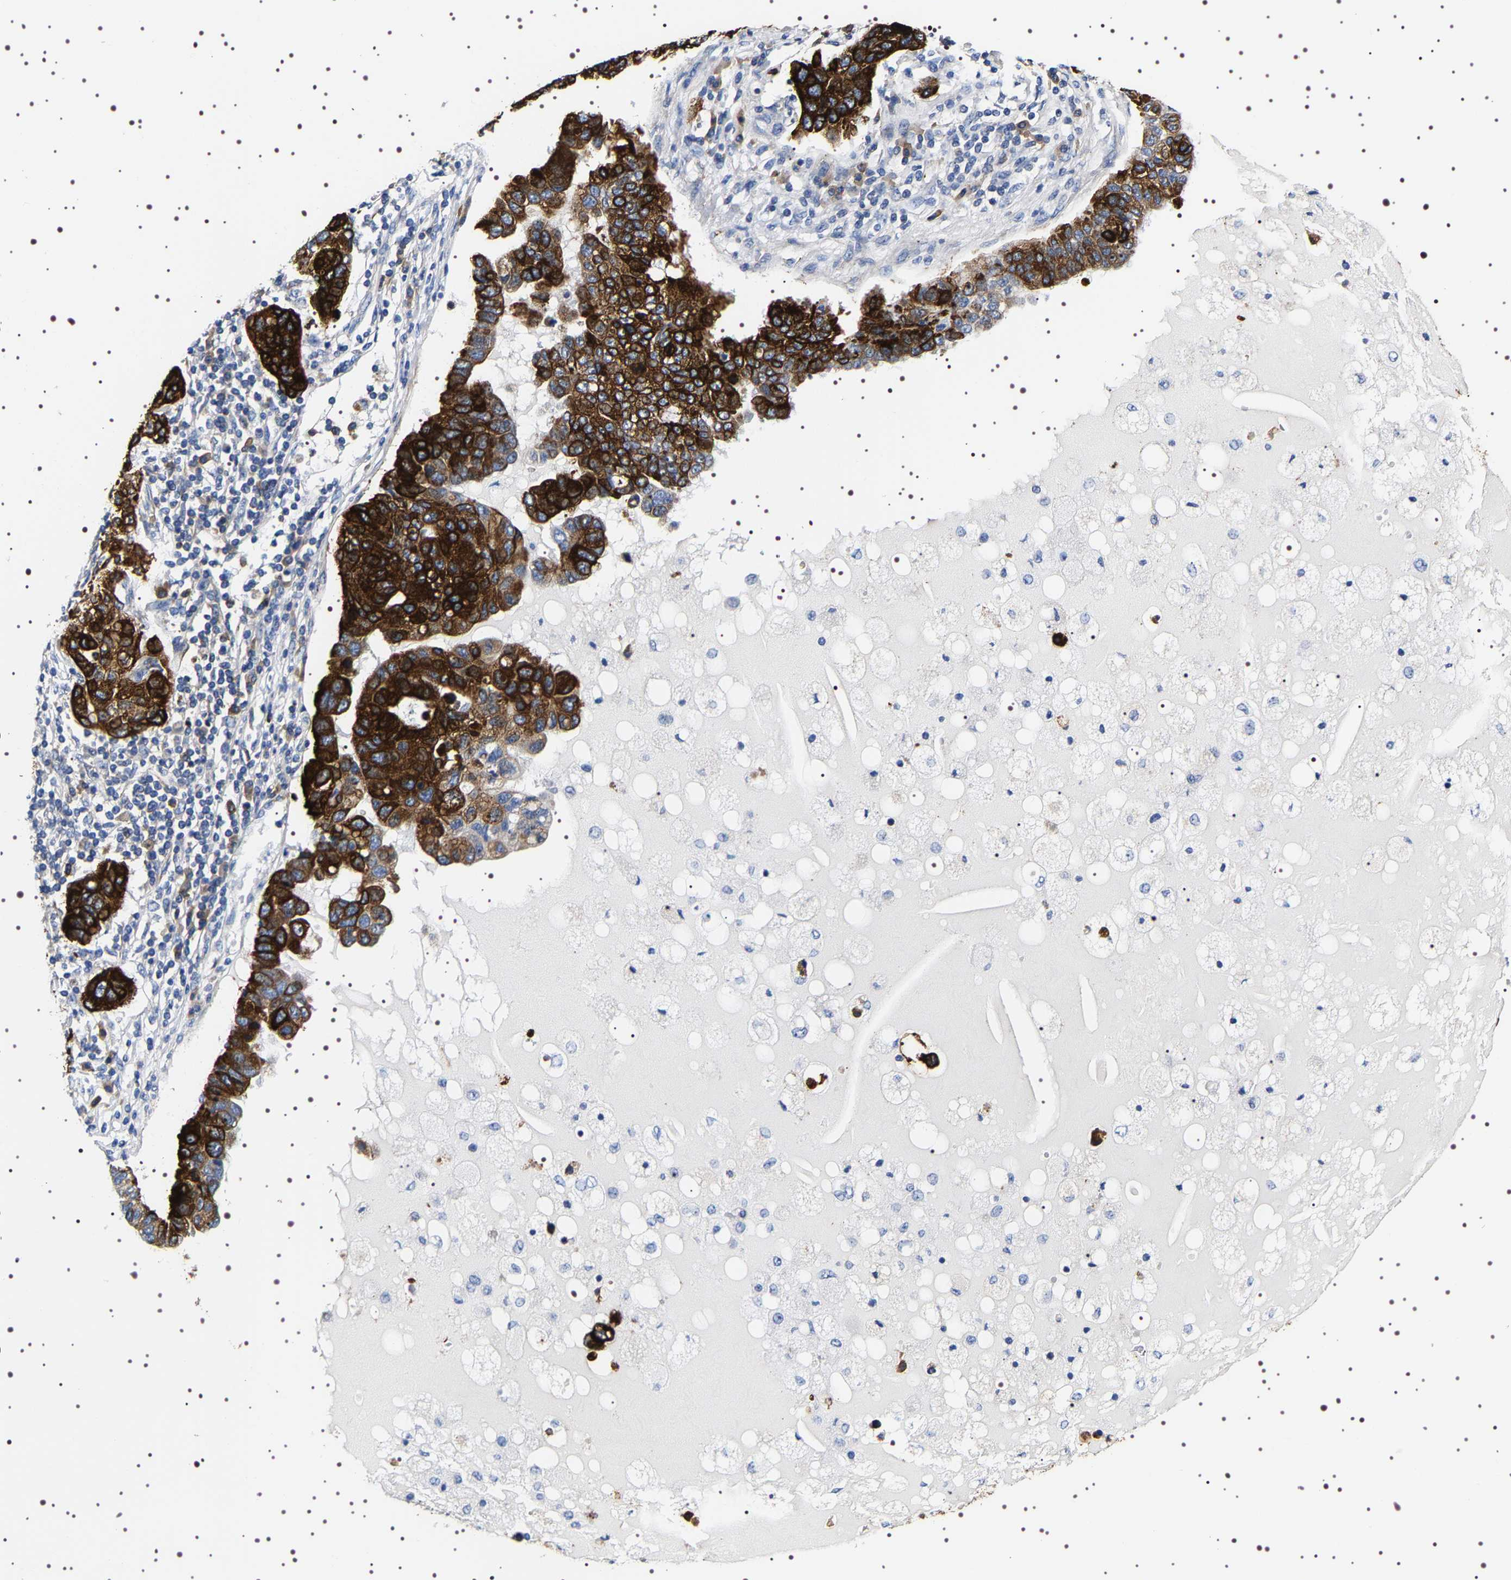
{"staining": {"intensity": "strong", "quantity": ">75%", "location": "cytoplasmic/membranous"}, "tissue": "pancreatic cancer", "cell_type": "Tumor cells", "image_type": "cancer", "snomed": [{"axis": "morphology", "description": "Adenocarcinoma, NOS"}, {"axis": "topography", "description": "Pancreas"}], "caption": "The histopathology image demonstrates staining of pancreatic adenocarcinoma, revealing strong cytoplasmic/membranous protein staining (brown color) within tumor cells. (DAB IHC with brightfield microscopy, high magnification).", "gene": "SQLE", "patient": {"sex": "female", "age": 61}}